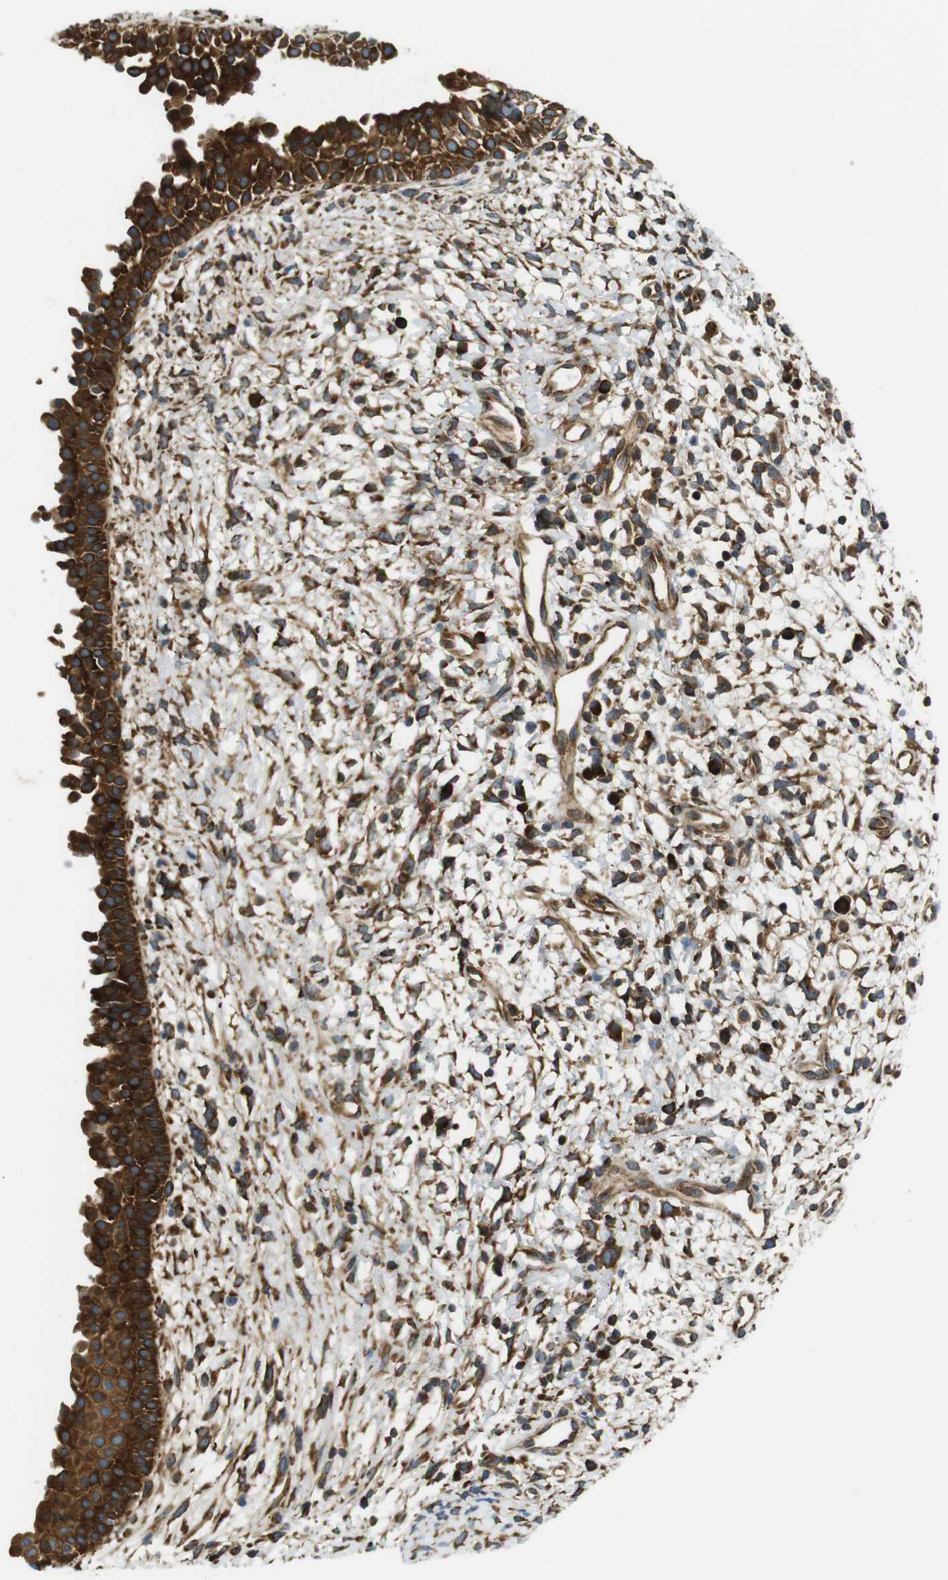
{"staining": {"intensity": "strong", "quantity": ">75%", "location": "cytoplasmic/membranous"}, "tissue": "nasopharynx", "cell_type": "Respiratory epithelial cells", "image_type": "normal", "snomed": [{"axis": "morphology", "description": "Normal tissue, NOS"}, {"axis": "topography", "description": "Nasopharynx"}], "caption": "Protein staining of benign nasopharynx demonstrates strong cytoplasmic/membranous expression in approximately >75% of respiratory epithelial cells. (DAB (3,3'-diaminobenzidine) IHC, brown staining for protein, blue staining for nuclei).", "gene": "TSC1", "patient": {"sex": "male", "age": 22}}